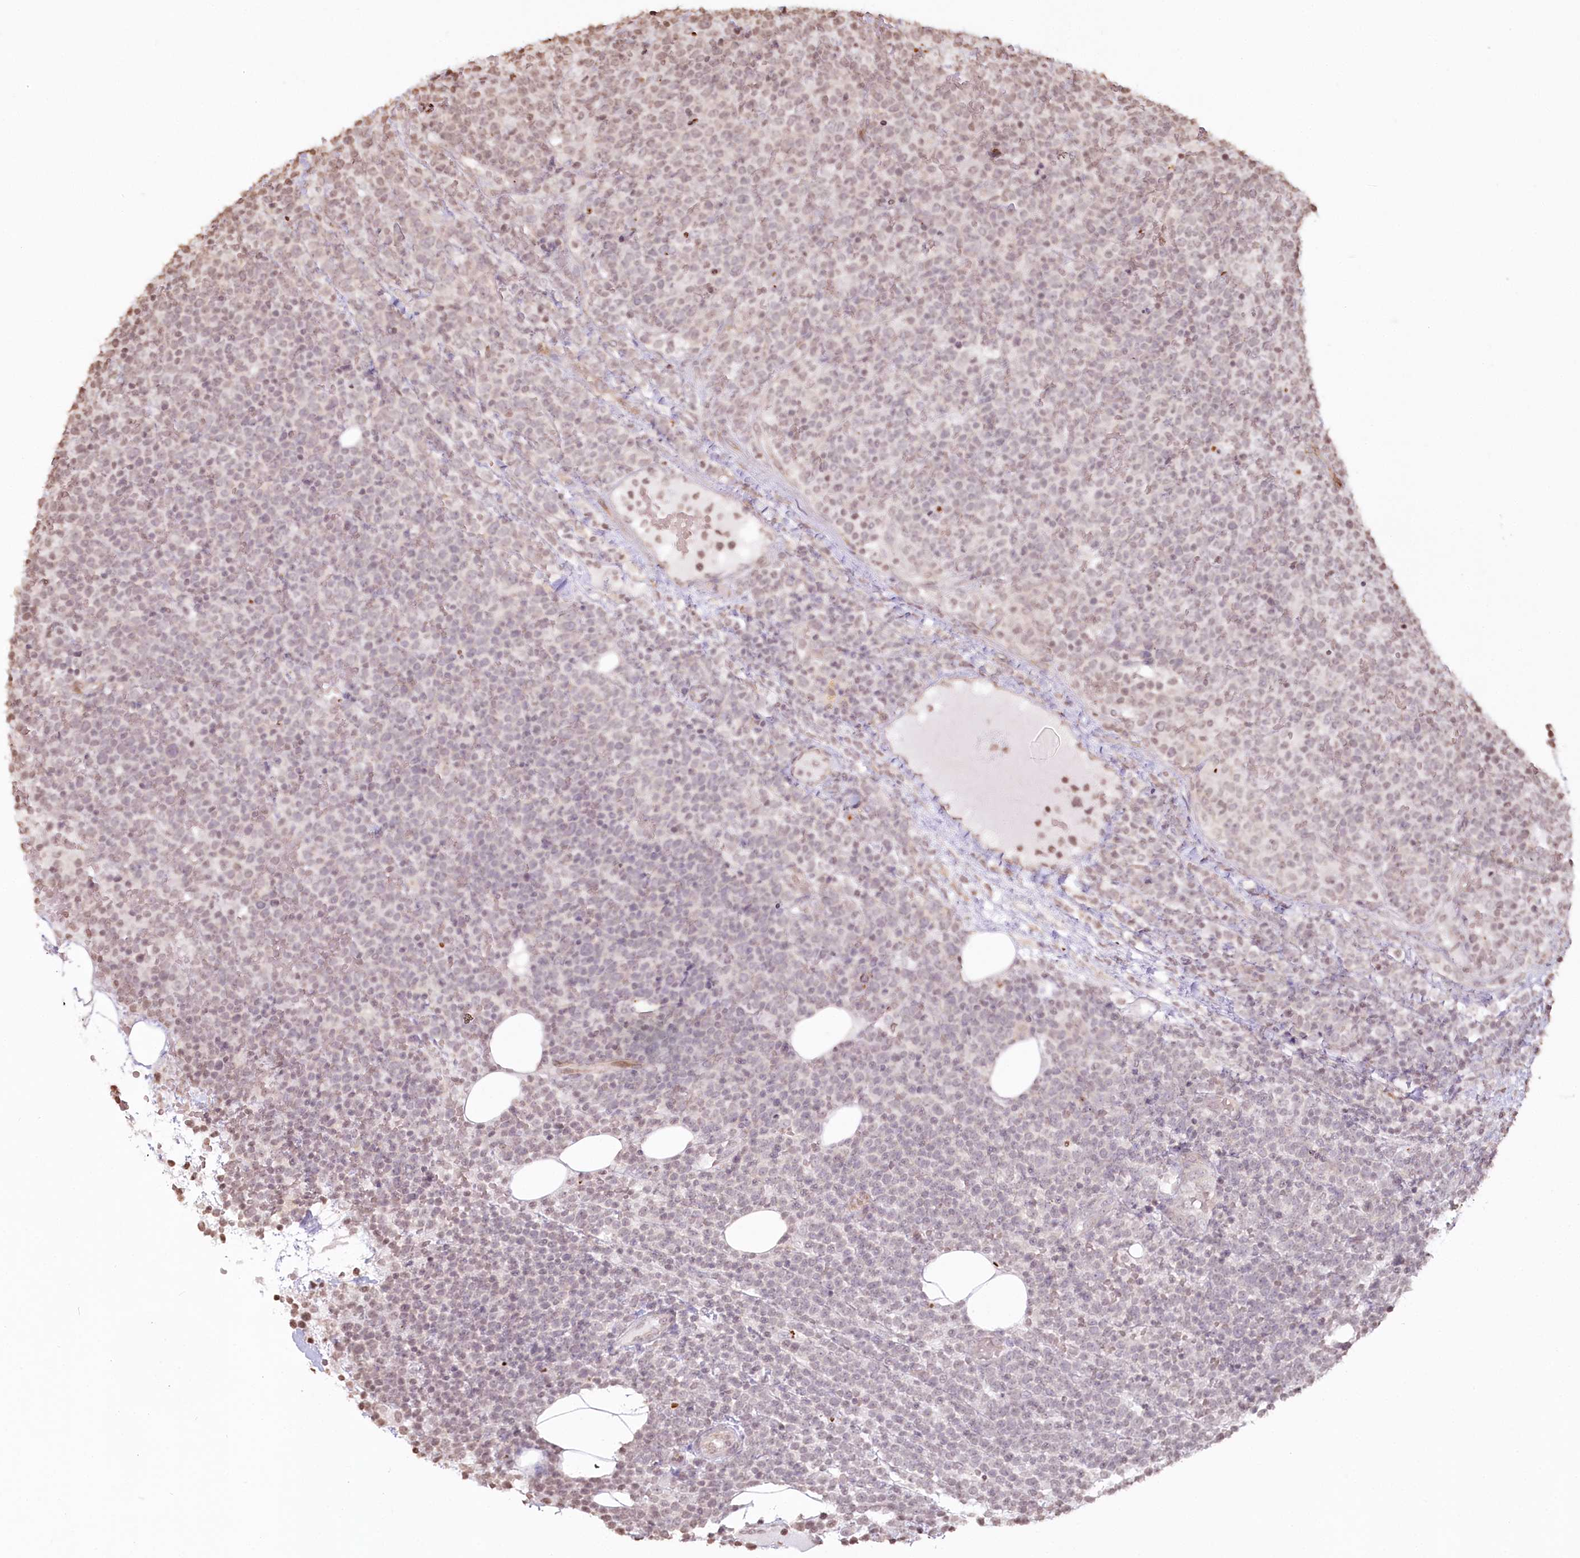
{"staining": {"intensity": "weak", "quantity": "<25%", "location": "nuclear"}, "tissue": "lymphoma", "cell_type": "Tumor cells", "image_type": "cancer", "snomed": [{"axis": "morphology", "description": "Malignant lymphoma, non-Hodgkin's type, High grade"}, {"axis": "topography", "description": "Lymph node"}], "caption": "DAB (3,3'-diaminobenzidine) immunohistochemical staining of high-grade malignant lymphoma, non-Hodgkin's type displays no significant positivity in tumor cells.", "gene": "FAM13A", "patient": {"sex": "male", "age": 61}}